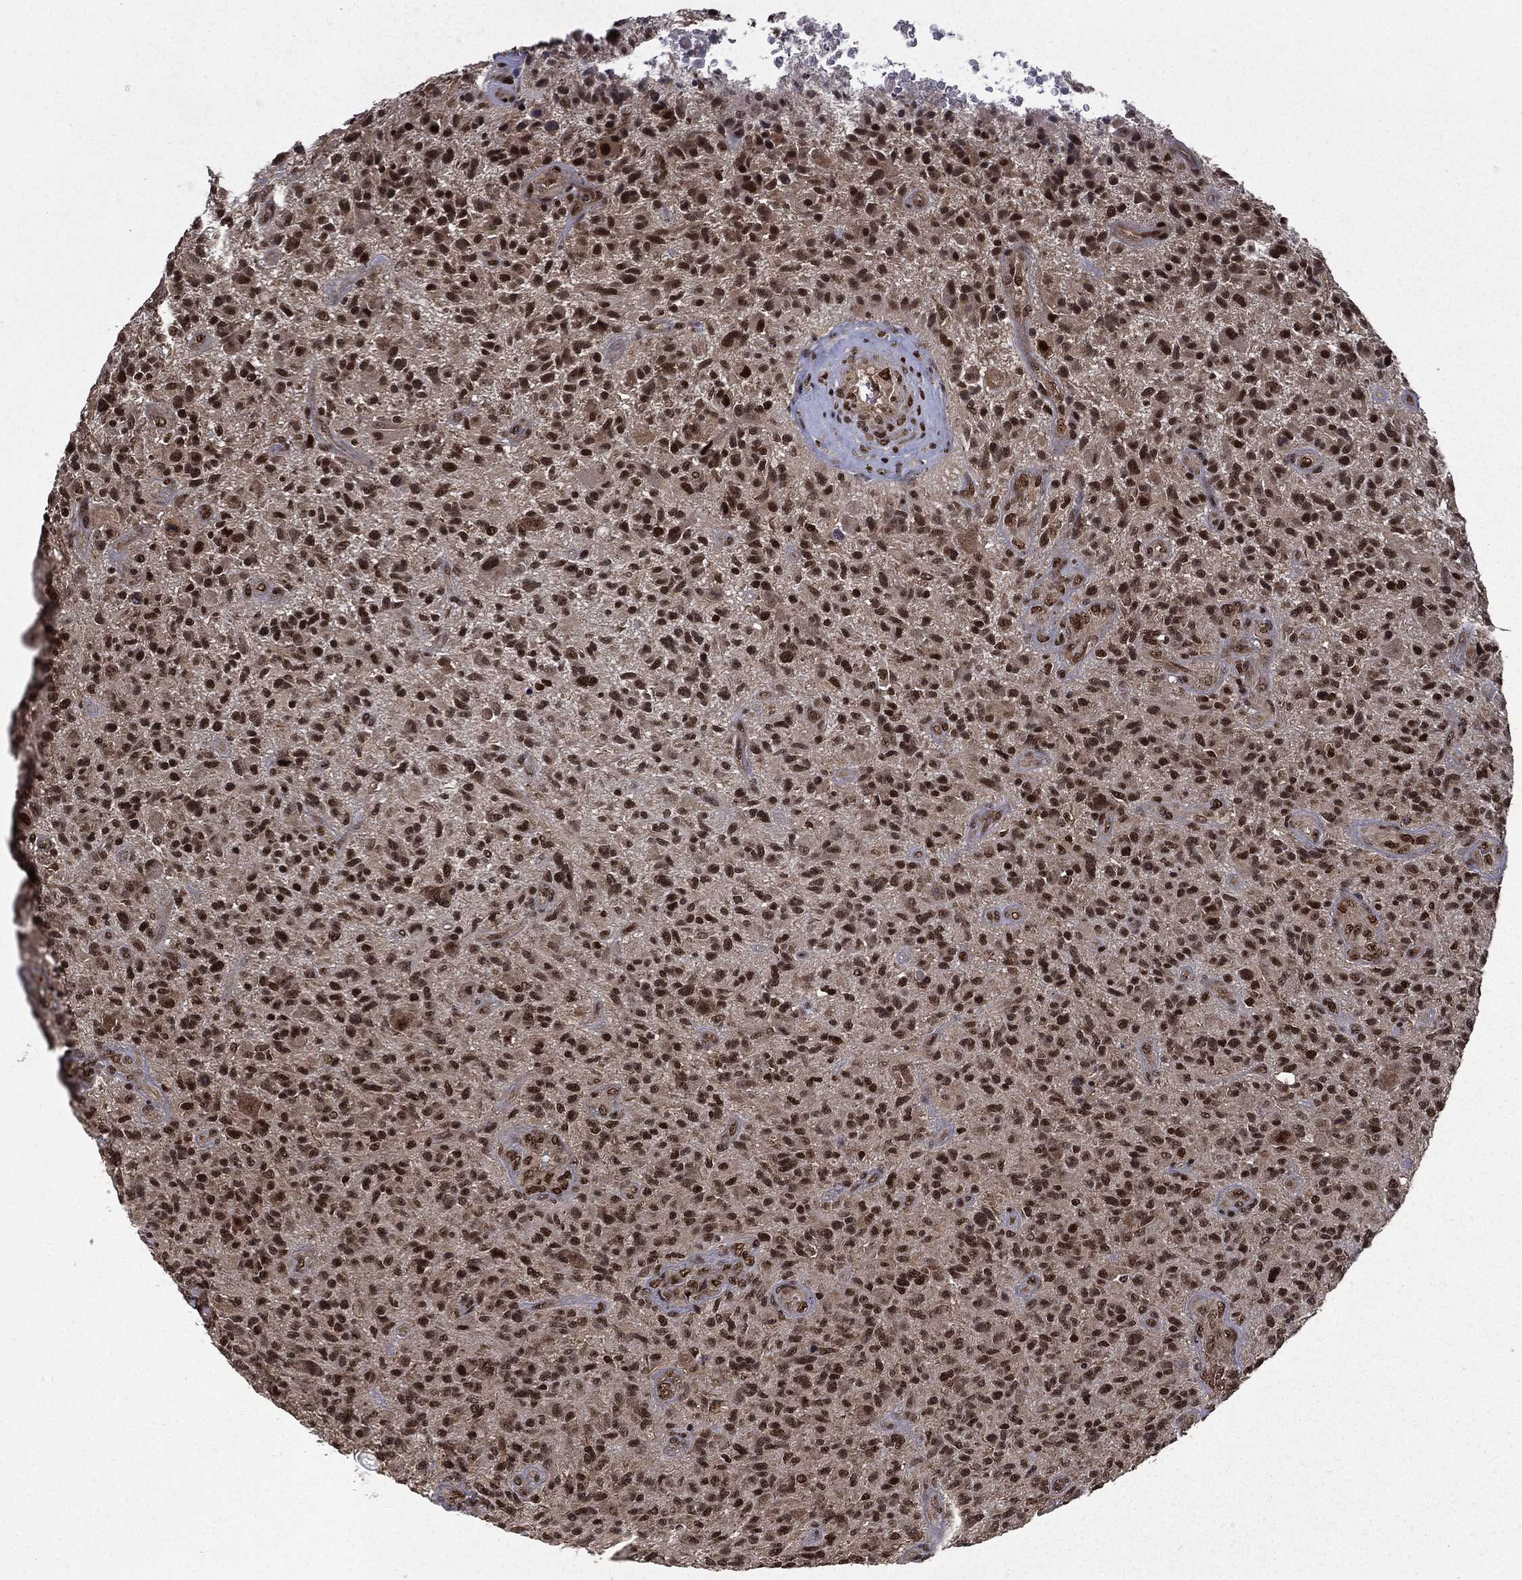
{"staining": {"intensity": "strong", "quantity": "25%-75%", "location": "nuclear"}, "tissue": "glioma", "cell_type": "Tumor cells", "image_type": "cancer", "snomed": [{"axis": "morphology", "description": "Glioma, malignant, High grade"}, {"axis": "topography", "description": "Brain"}], "caption": "This is an image of immunohistochemistry (IHC) staining of glioma, which shows strong expression in the nuclear of tumor cells.", "gene": "JMJD6", "patient": {"sex": "male", "age": 47}}